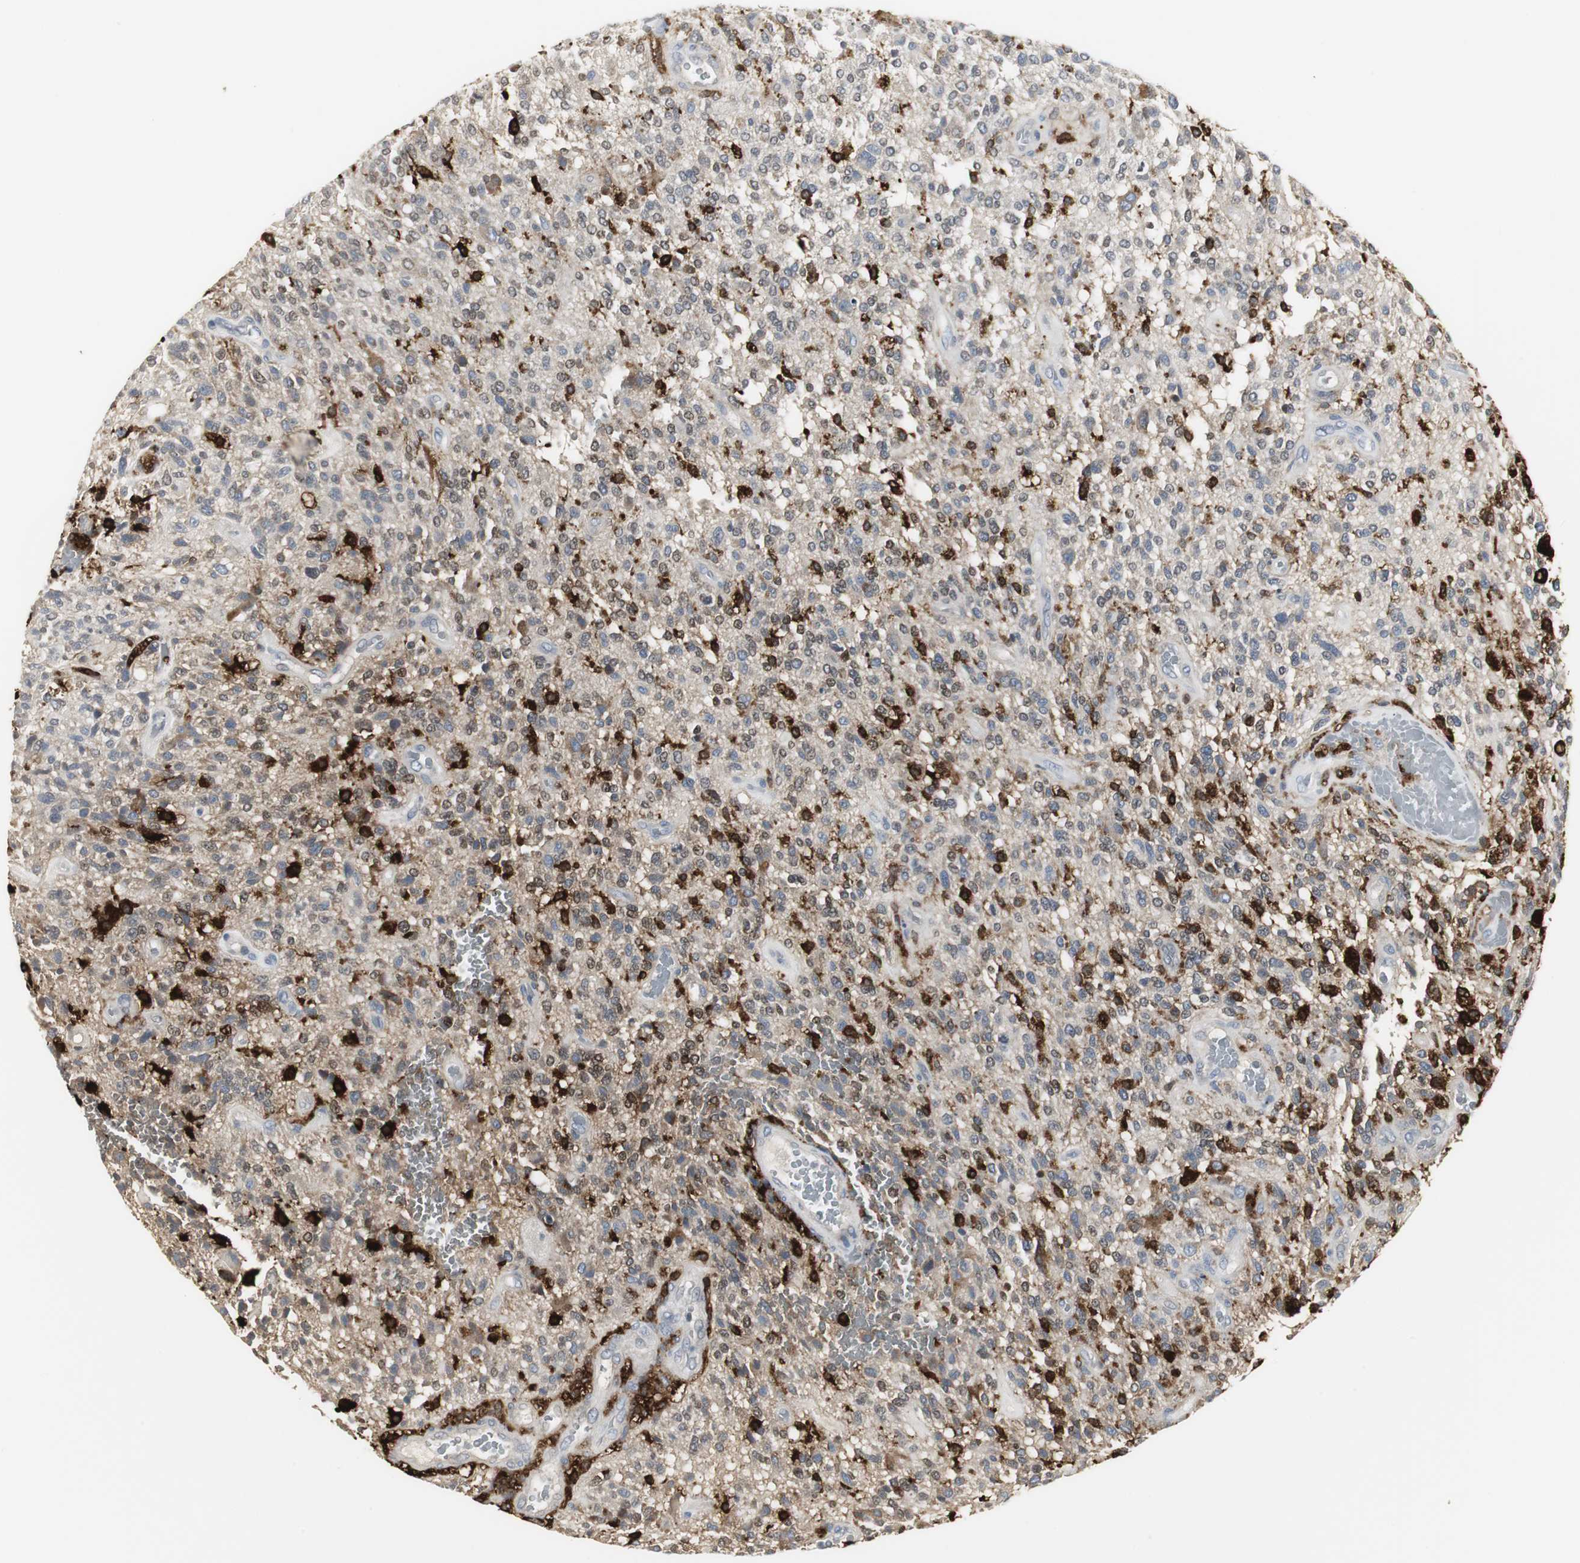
{"staining": {"intensity": "weak", "quantity": "<25%", "location": "cytoplasmic/membranous,nuclear"}, "tissue": "glioma", "cell_type": "Tumor cells", "image_type": "cancer", "snomed": [{"axis": "morphology", "description": "Normal tissue, NOS"}, {"axis": "morphology", "description": "Glioma, malignant, High grade"}, {"axis": "topography", "description": "Cerebral cortex"}], "caption": "Immunohistochemistry (IHC) histopathology image of human malignant glioma (high-grade) stained for a protein (brown), which displays no staining in tumor cells. (Stains: DAB (3,3'-diaminobenzidine) immunohistochemistry with hematoxylin counter stain, Microscopy: brightfield microscopy at high magnification).", "gene": "PI15", "patient": {"sex": "male", "age": 75}}